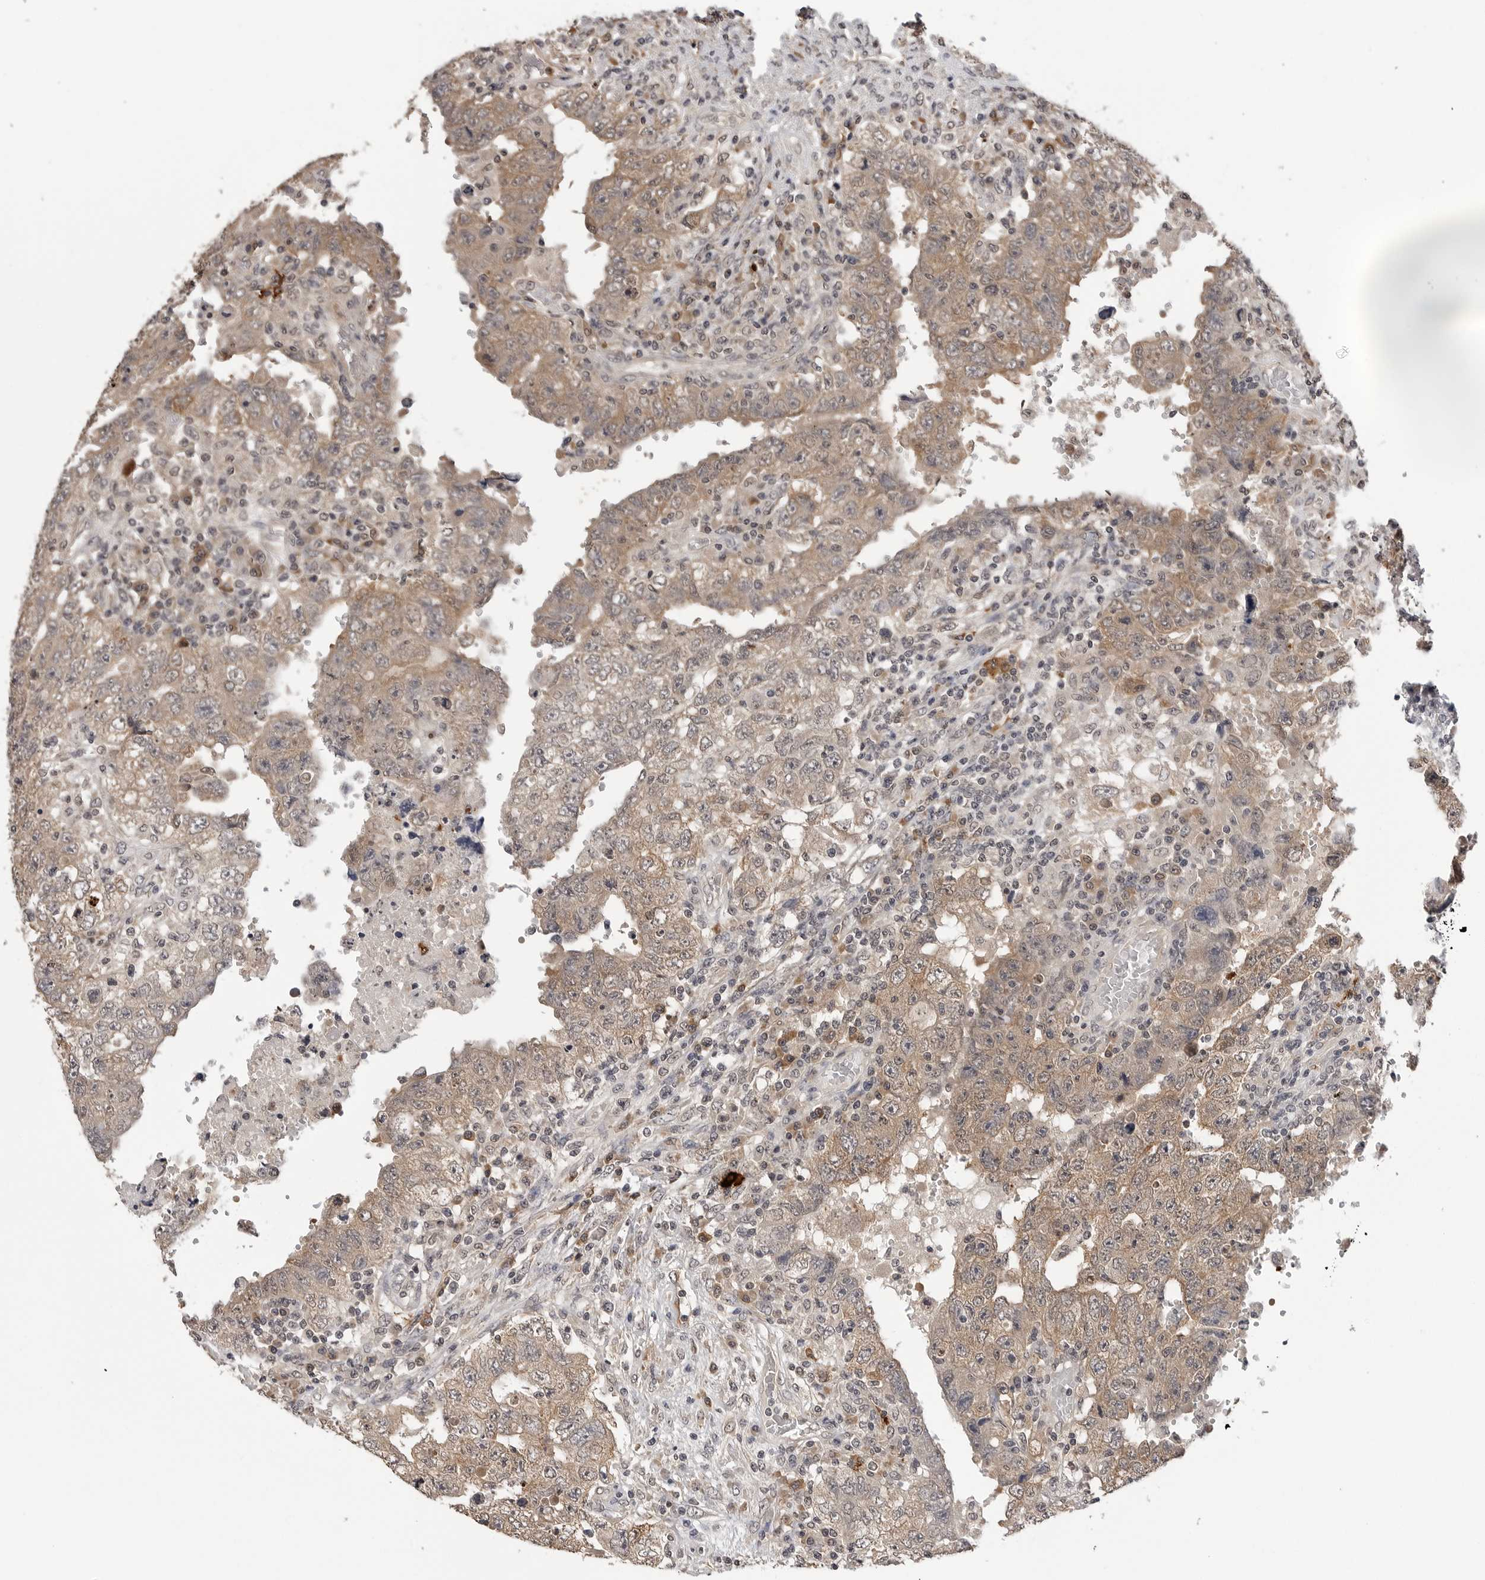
{"staining": {"intensity": "weak", "quantity": ">75%", "location": "cytoplasmic/membranous"}, "tissue": "testis cancer", "cell_type": "Tumor cells", "image_type": "cancer", "snomed": [{"axis": "morphology", "description": "Carcinoma, Embryonal, NOS"}, {"axis": "topography", "description": "Testis"}], "caption": "The immunohistochemical stain labels weak cytoplasmic/membranous staining in tumor cells of embryonal carcinoma (testis) tissue.", "gene": "TRMT13", "patient": {"sex": "male", "age": 26}}